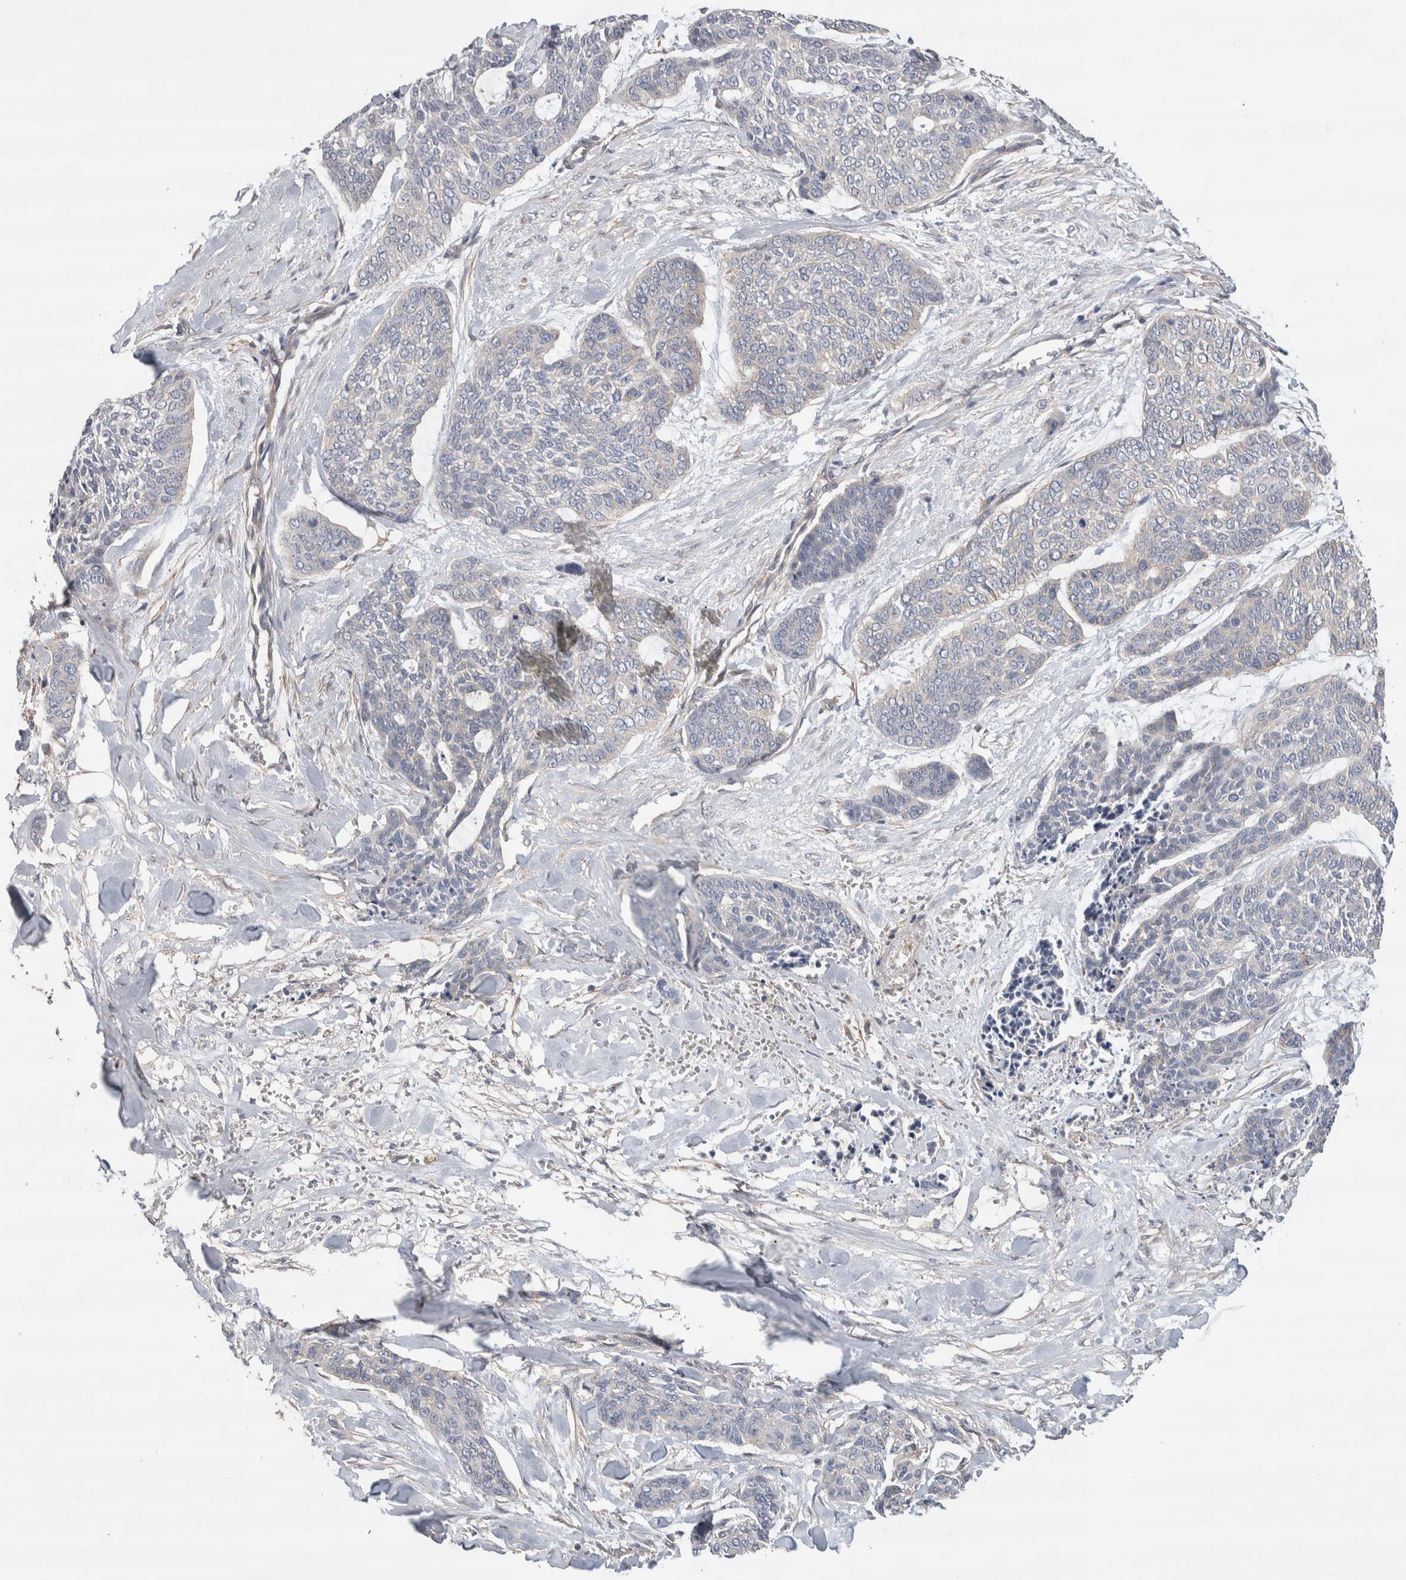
{"staining": {"intensity": "negative", "quantity": "none", "location": "none"}, "tissue": "skin cancer", "cell_type": "Tumor cells", "image_type": "cancer", "snomed": [{"axis": "morphology", "description": "Basal cell carcinoma"}, {"axis": "topography", "description": "Skin"}], "caption": "Immunohistochemistry micrograph of skin cancer stained for a protein (brown), which exhibits no staining in tumor cells. Nuclei are stained in blue.", "gene": "GCNA", "patient": {"sex": "female", "age": 64}}